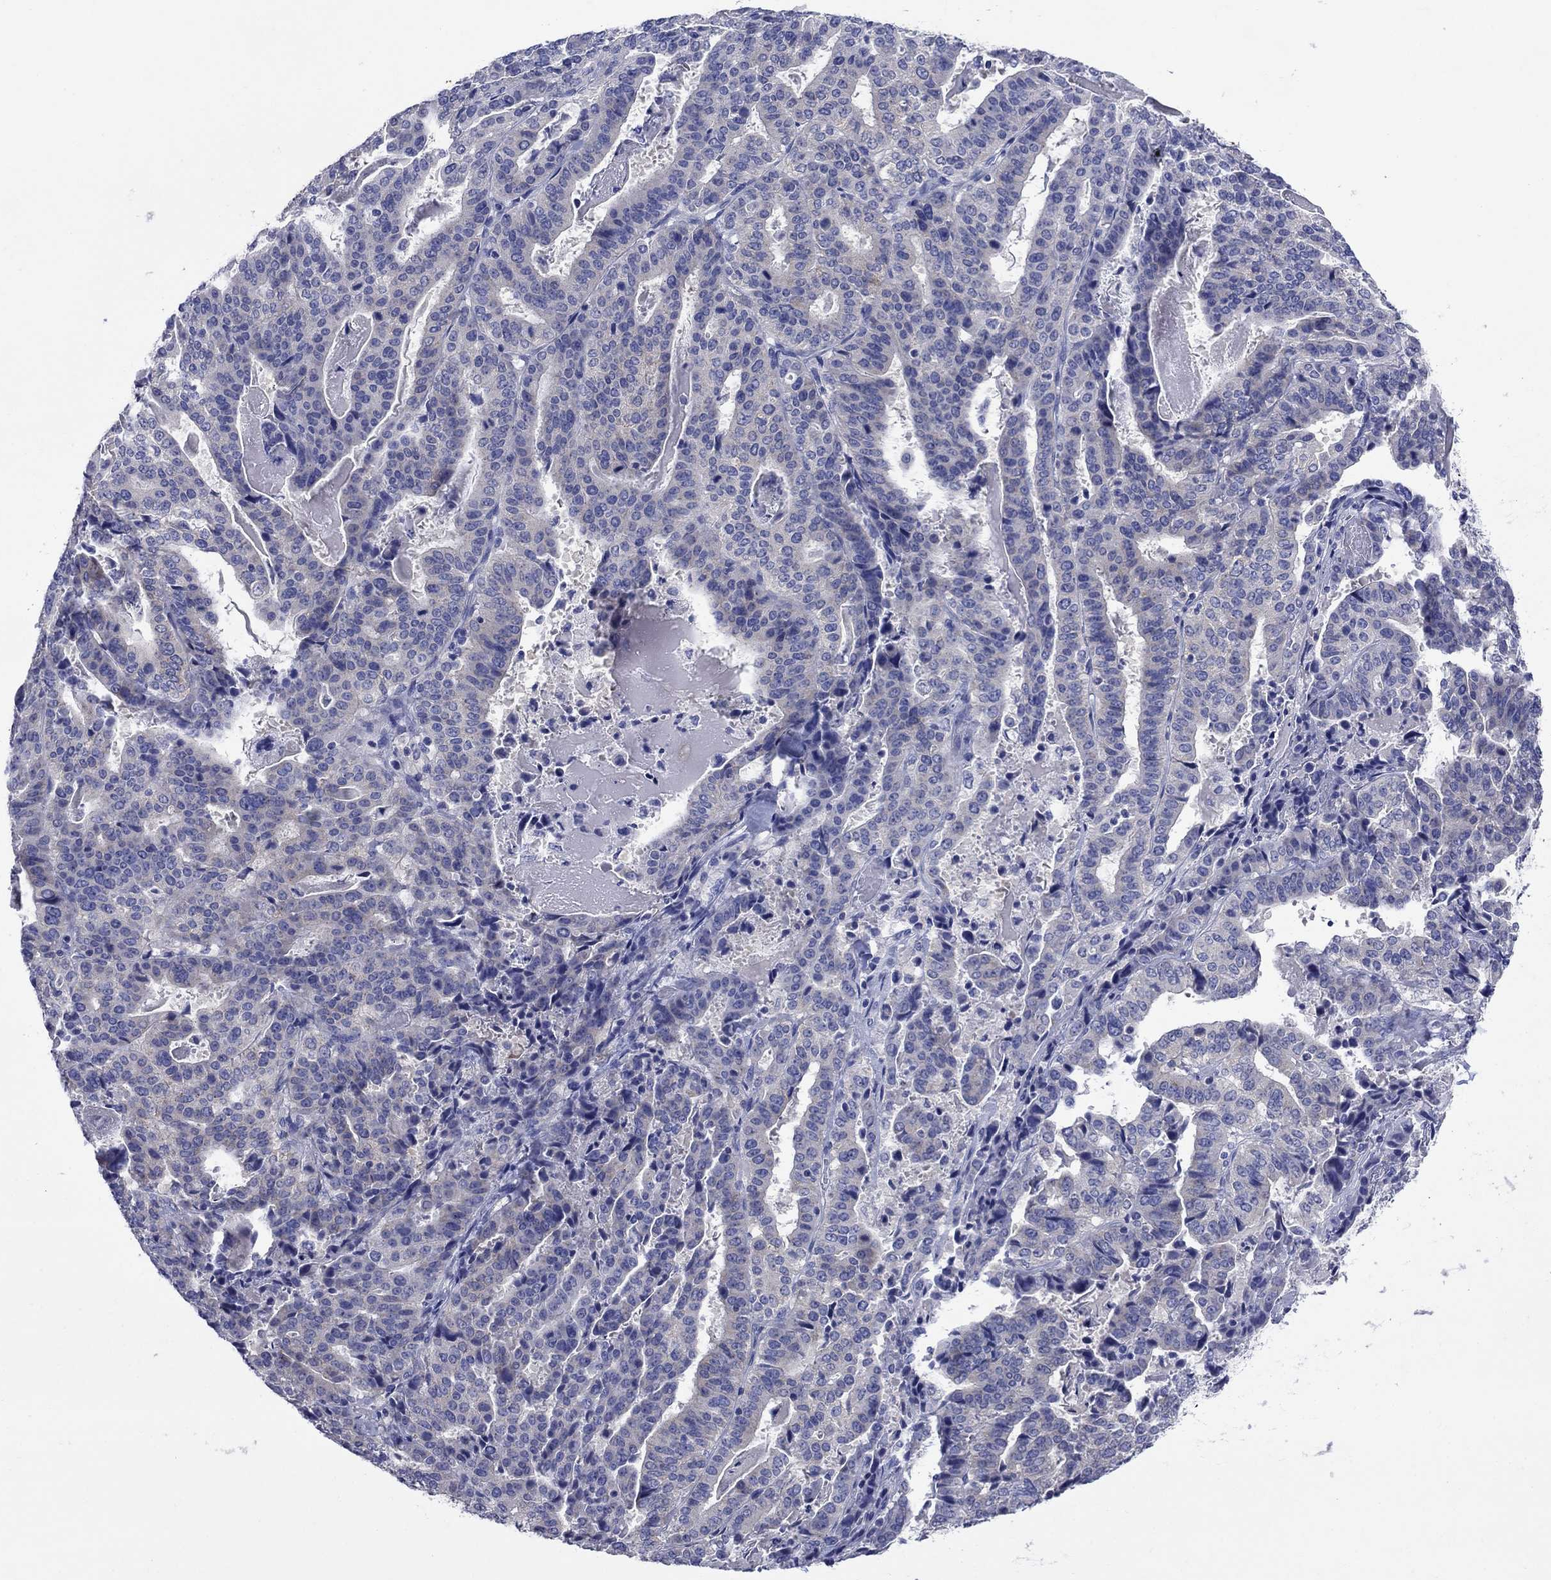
{"staining": {"intensity": "weak", "quantity": "<25%", "location": "cytoplasmic/membranous"}, "tissue": "stomach cancer", "cell_type": "Tumor cells", "image_type": "cancer", "snomed": [{"axis": "morphology", "description": "Adenocarcinoma, NOS"}, {"axis": "topography", "description": "Stomach"}], "caption": "This micrograph is of stomach cancer (adenocarcinoma) stained with immunohistochemistry (IHC) to label a protein in brown with the nuclei are counter-stained blue. There is no positivity in tumor cells.", "gene": "SULT2B1", "patient": {"sex": "male", "age": 48}}